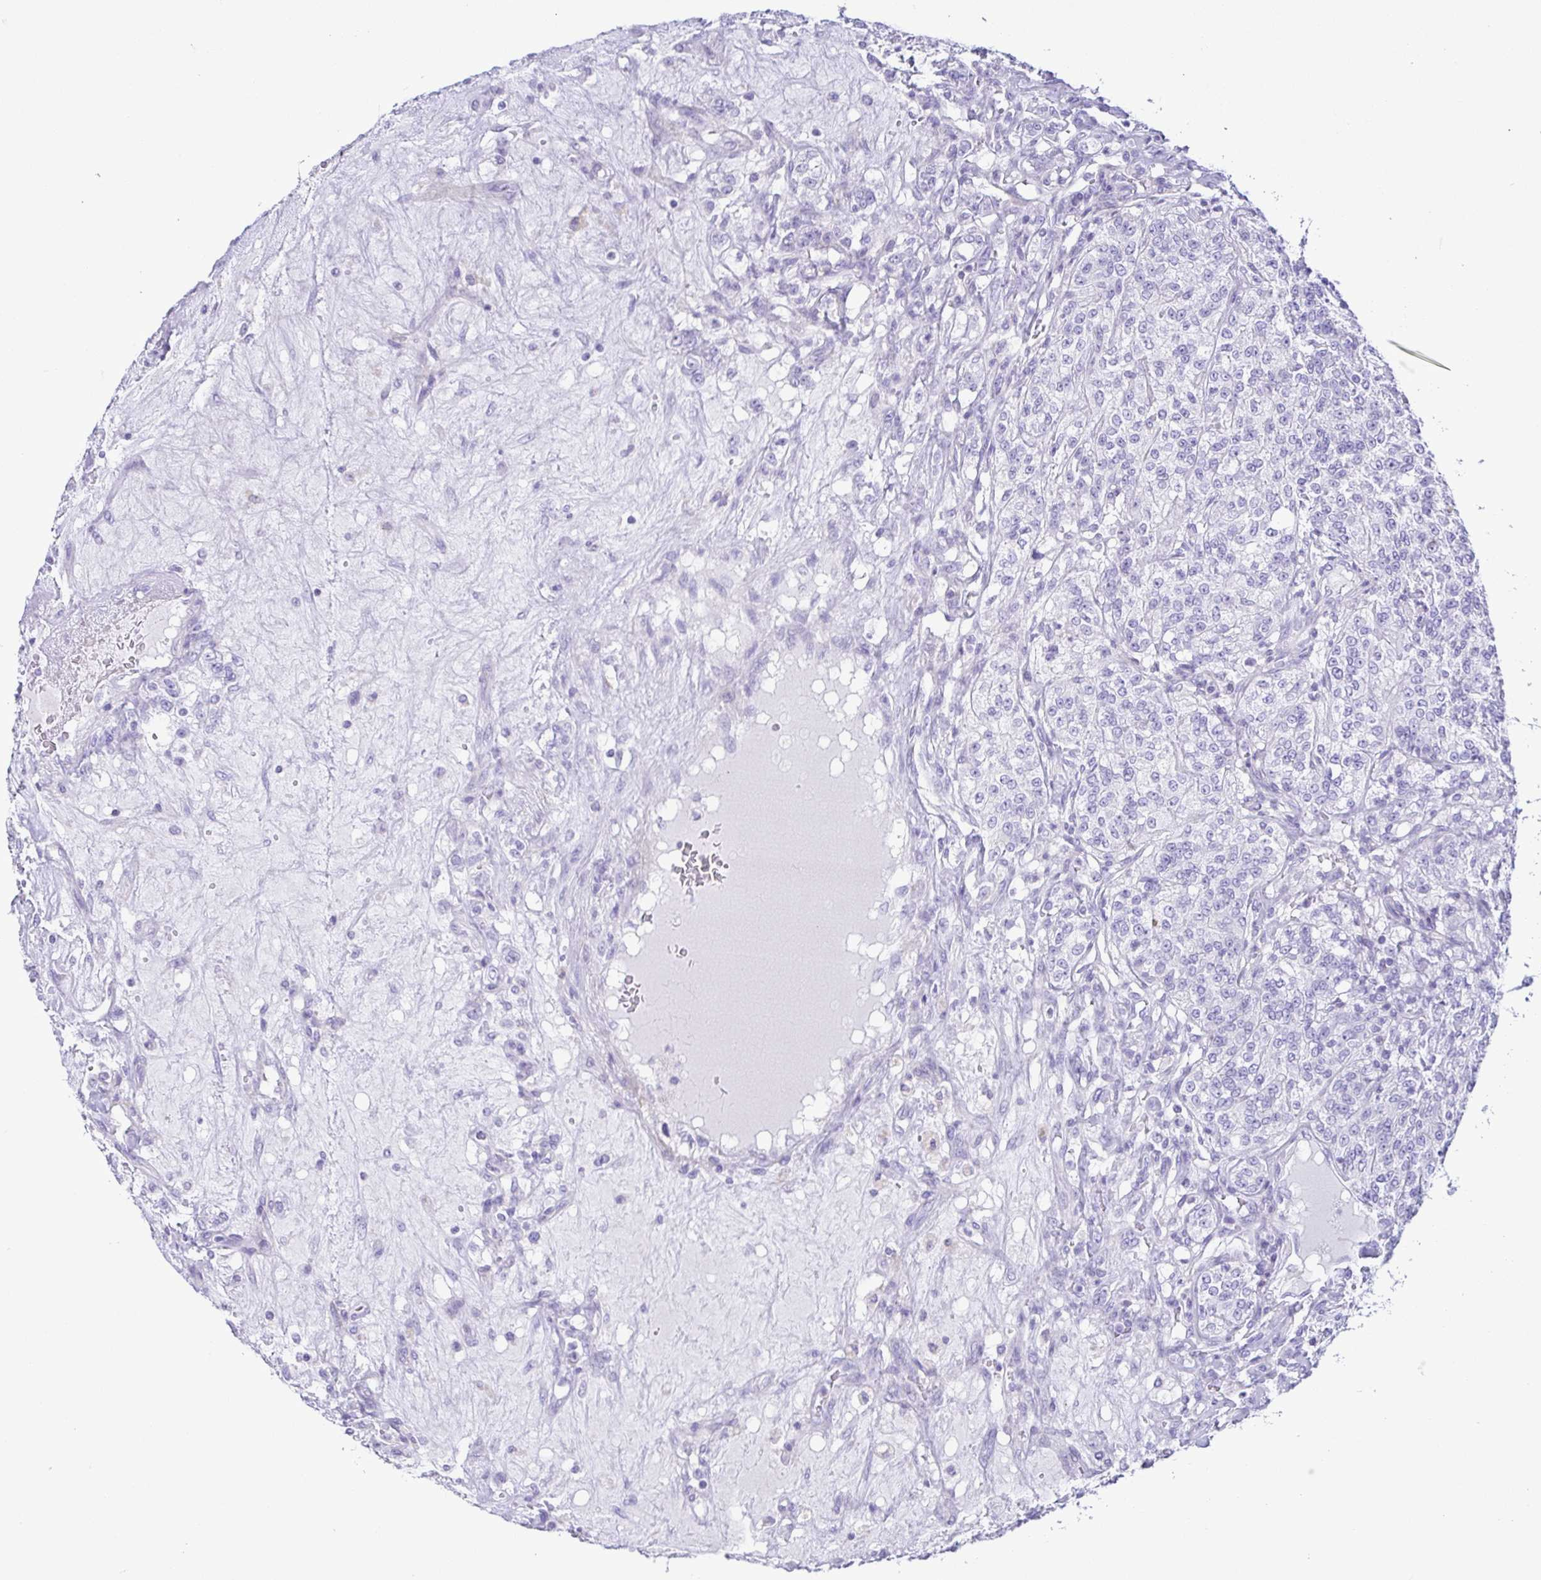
{"staining": {"intensity": "negative", "quantity": "none", "location": "none"}, "tissue": "renal cancer", "cell_type": "Tumor cells", "image_type": "cancer", "snomed": [{"axis": "morphology", "description": "Adenocarcinoma, NOS"}, {"axis": "topography", "description": "Kidney"}], "caption": "Micrograph shows no significant protein expression in tumor cells of adenocarcinoma (renal).", "gene": "GPR182", "patient": {"sex": "female", "age": 63}}